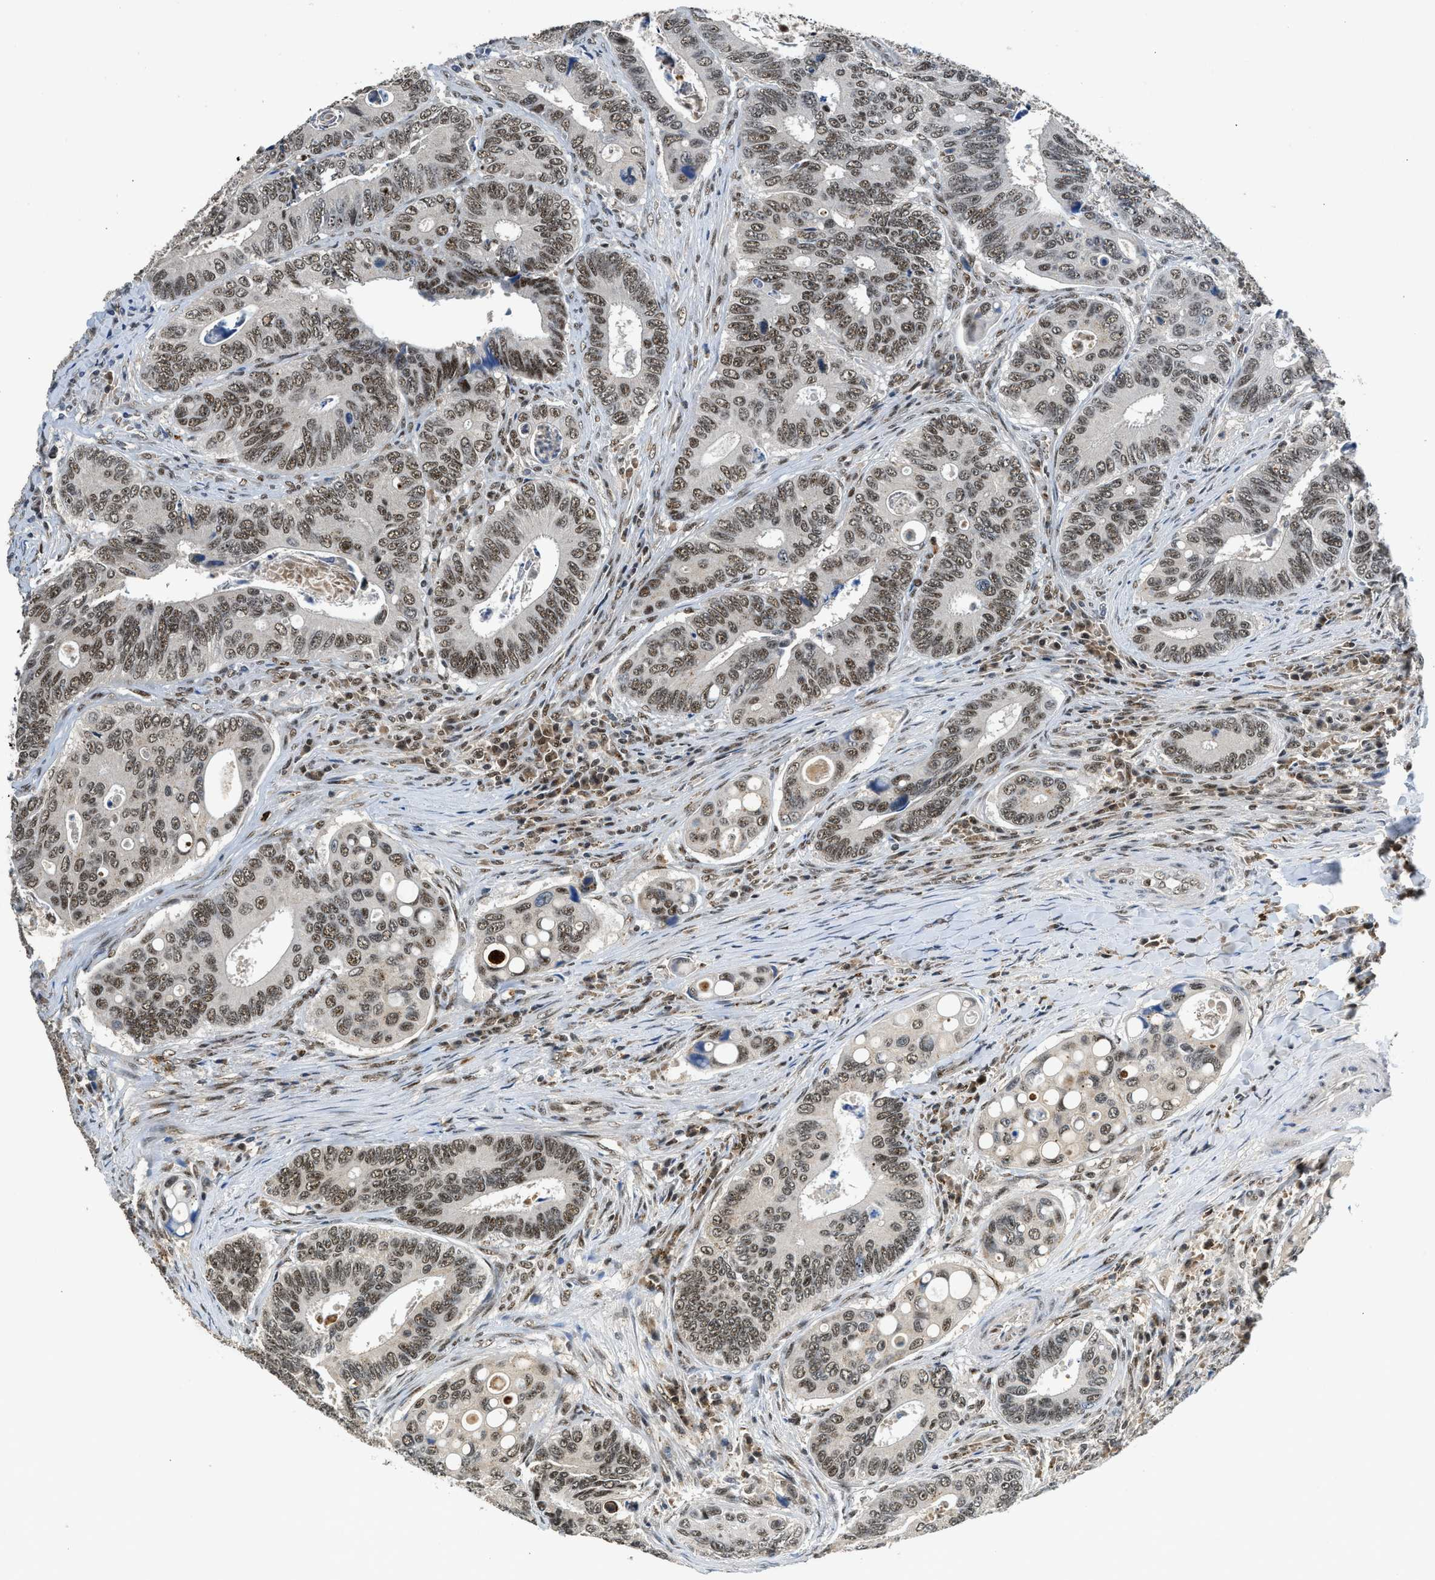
{"staining": {"intensity": "moderate", "quantity": ">75%", "location": "nuclear"}, "tissue": "colorectal cancer", "cell_type": "Tumor cells", "image_type": "cancer", "snomed": [{"axis": "morphology", "description": "Inflammation, NOS"}, {"axis": "morphology", "description": "Adenocarcinoma, NOS"}, {"axis": "topography", "description": "Colon"}], "caption": "This histopathology image exhibits IHC staining of human colorectal cancer (adenocarcinoma), with medium moderate nuclear expression in approximately >75% of tumor cells.", "gene": "SLC15A4", "patient": {"sex": "male", "age": 72}}